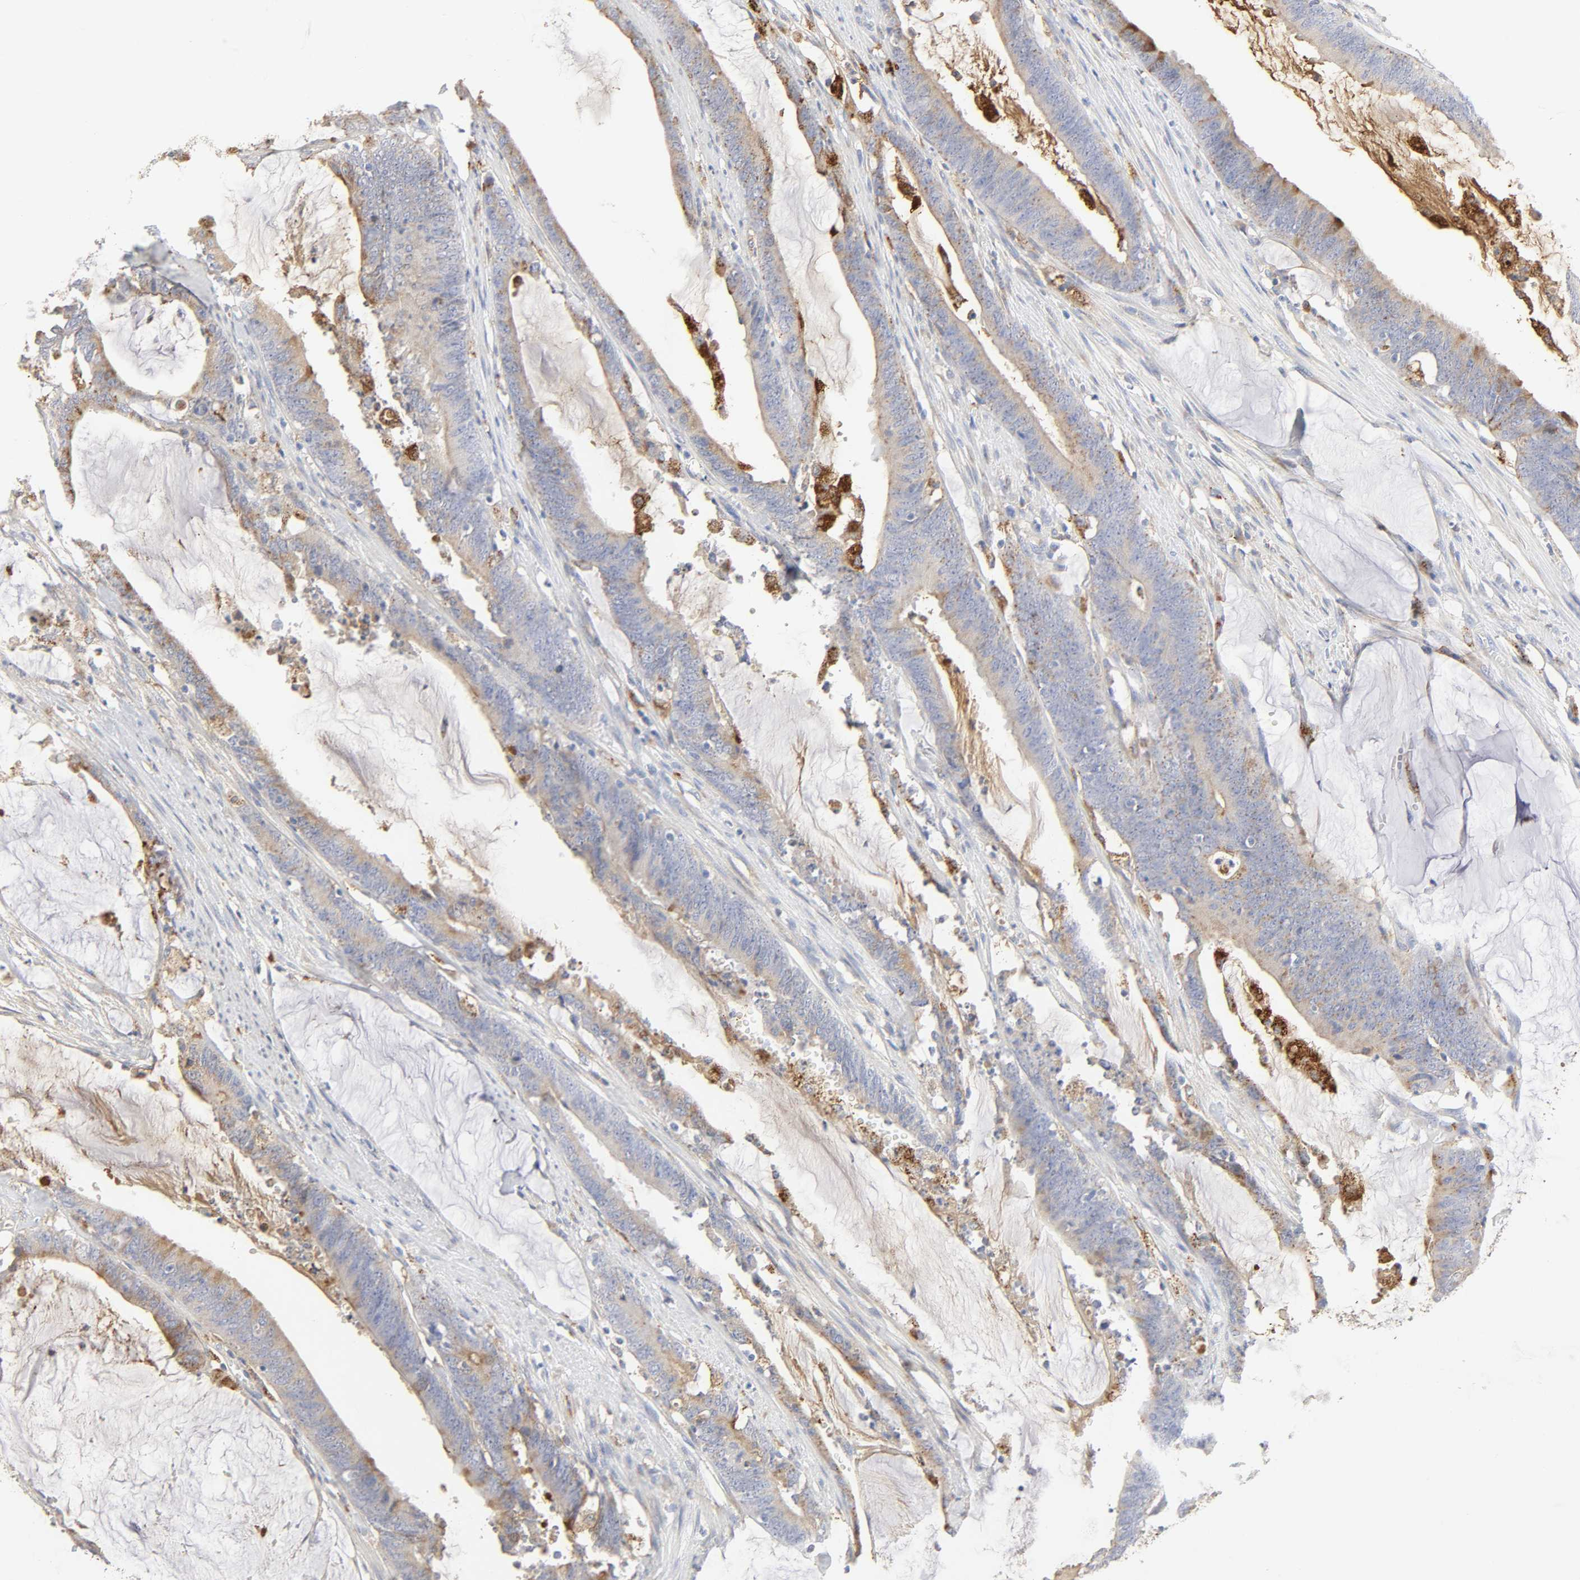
{"staining": {"intensity": "weak", "quantity": "25%-75%", "location": "cytoplasmic/membranous"}, "tissue": "colorectal cancer", "cell_type": "Tumor cells", "image_type": "cancer", "snomed": [{"axis": "morphology", "description": "Adenocarcinoma, NOS"}, {"axis": "topography", "description": "Rectum"}], "caption": "Immunohistochemical staining of adenocarcinoma (colorectal) displays weak cytoplasmic/membranous protein positivity in approximately 25%-75% of tumor cells.", "gene": "MAGEB17", "patient": {"sex": "female", "age": 66}}